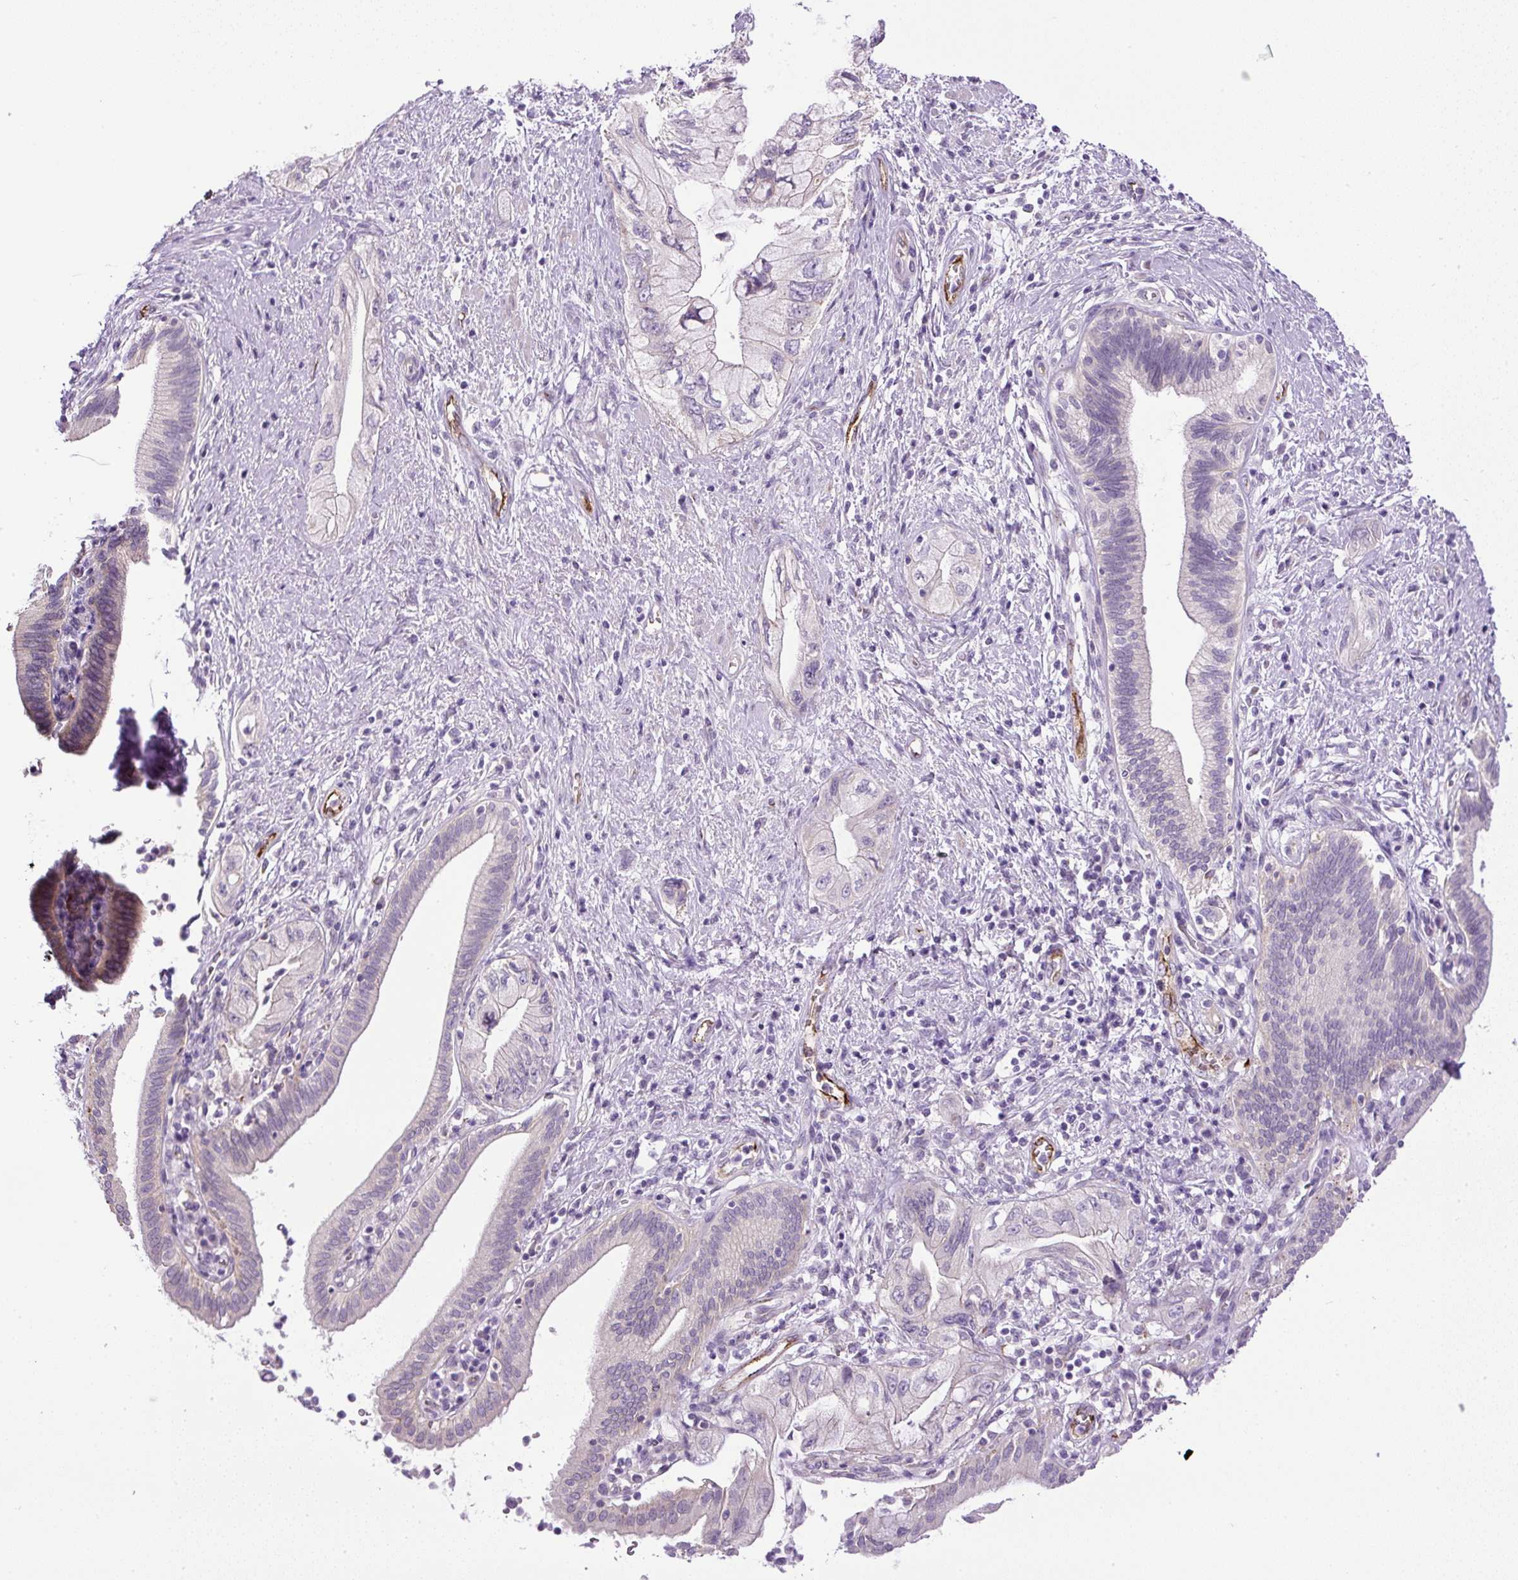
{"staining": {"intensity": "negative", "quantity": "none", "location": "none"}, "tissue": "pancreatic cancer", "cell_type": "Tumor cells", "image_type": "cancer", "snomed": [{"axis": "morphology", "description": "Adenocarcinoma, NOS"}, {"axis": "topography", "description": "Pancreas"}], "caption": "DAB (3,3'-diaminobenzidine) immunohistochemical staining of pancreatic adenocarcinoma demonstrates no significant staining in tumor cells.", "gene": "LEFTY2", "patient": {"sex": "female", "age": 73}}